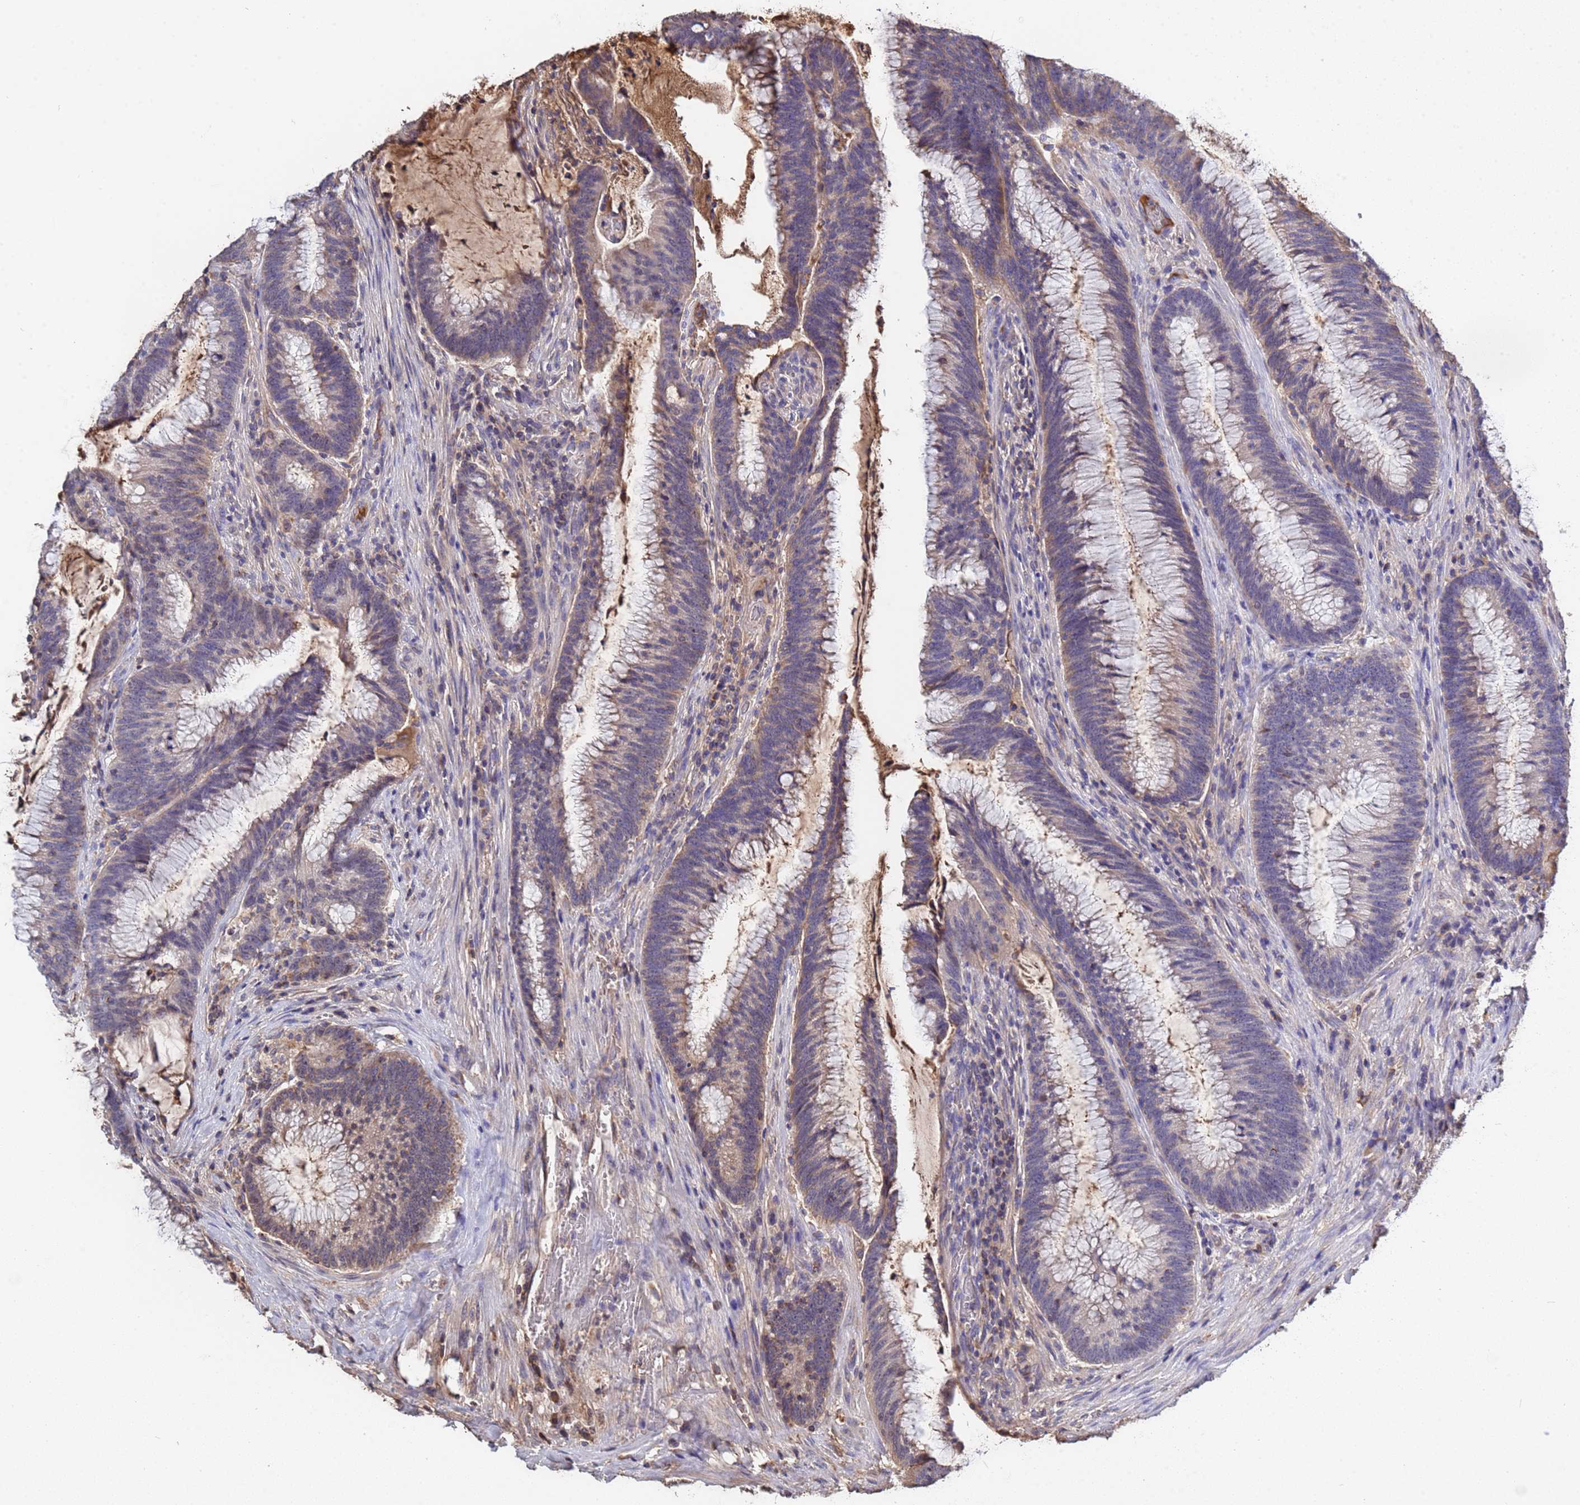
{"staining": {"intensity": "weak", "quantity": "25%-75%", "location": "cytoplasmic/membranous"}, "tissue": "colorectal cancer", "cell_type": "Tumor cells", "image_type": "cancer", "snomed": [{"axis": "morphology", "description": "Adenocarcinoma, NOS"}, {"axis": "topography", "description": "Rectum"}], "caption": "Adenocarcinoma (colorectal) was stained to show a protein in brown. There is low levels of weak cytoplasmic/membranous positivity in approximately 25%-75% of tumor cells.", "gene": "GLUD1", "patient": {"sex": "female", "age": 77}}